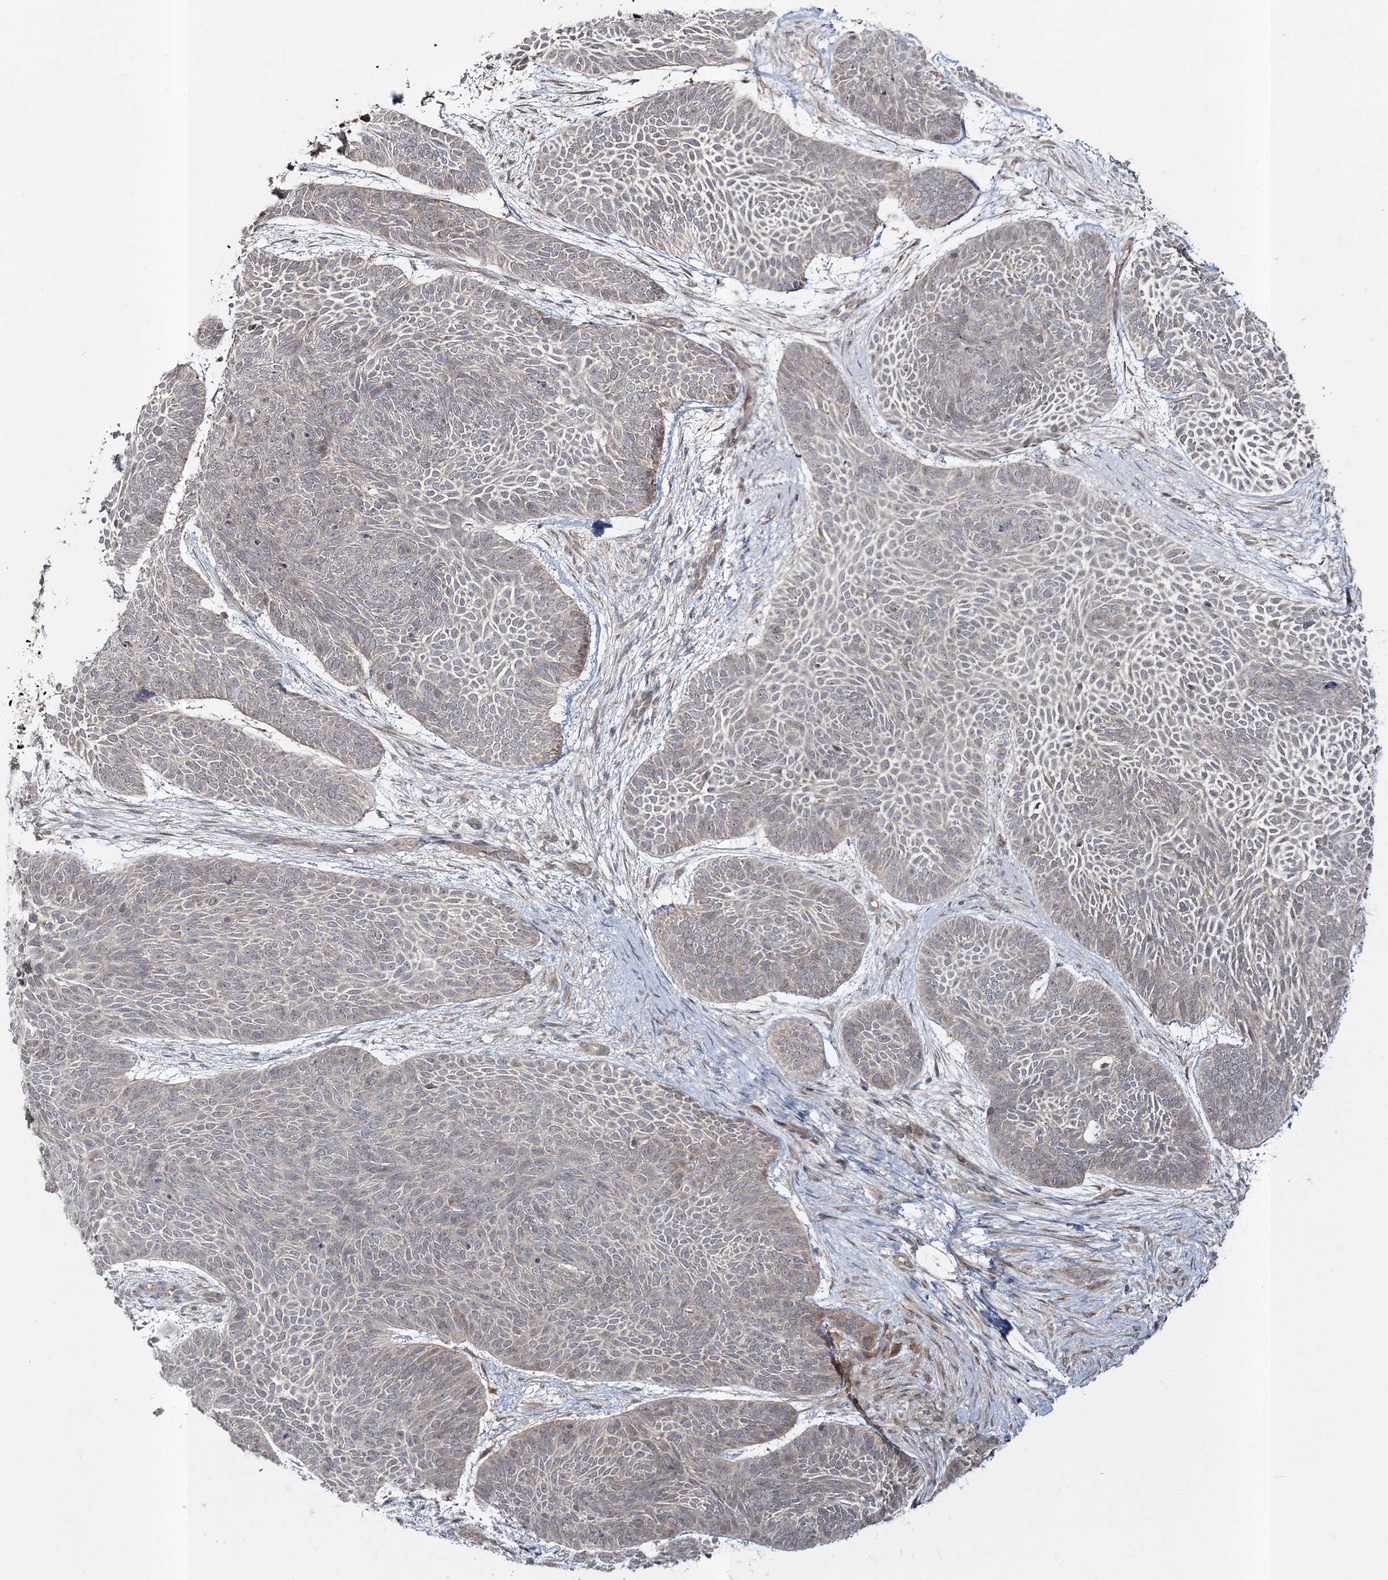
{"staining": {"intensity": "weak", "quantity": "<25%", "location": "cytoplasmic/membranous"}, "tissue": "skin cancer", "cell_type": "Tumor cells", "image_type": "cancer", "snomed": [{"axis": "morphology", "description": "Basal cell carcinoma"}, {"axis": "topography", "description": "Skin"}], "caption": "Tumor cells are negative for brown protein staining in basal cell carcinoma (skin). Brightfield microscopy of immunohistochemistry stained with DAB (brown) and hematoxylin (blue), captured at high magnification.", "gene": "MOCS2", "patient": {"sex": "male", "age": 85}}